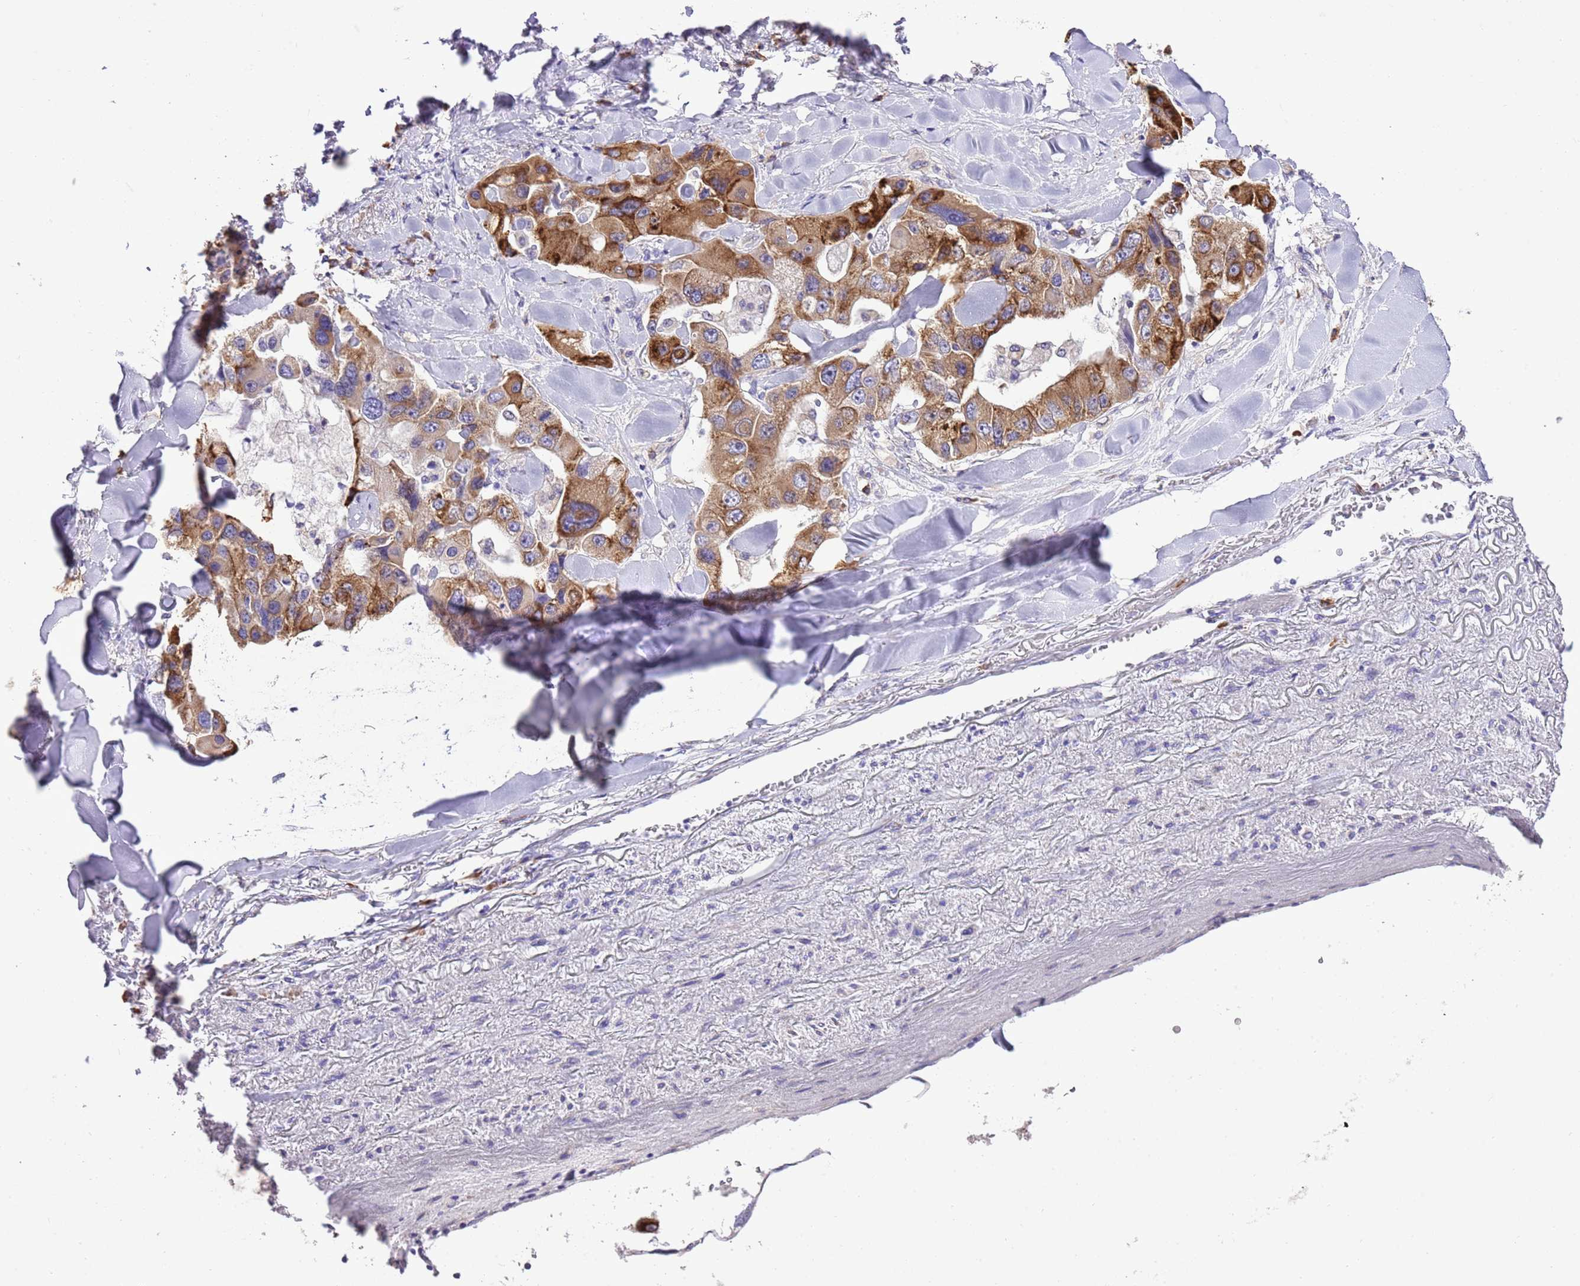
{"staining": {"intensity": "strong", "quantity": ">75%", "location": "cytoplasmic/membranous"}, "tissue": "lung cancer", "cell_type": "Tumor cells", "image_type": "cancer", "snomed": [{"axis": "morphology", "description": "Adenocarcinoma, NOS"}, {"axis": "topography", "description": "Lung"}], "caption": "Immunohistochemistry (IHC) histopathology image of neoplastic tissue: adenocarcinoma (lung) stained using IHC displays high levels of strong protein expression localized specifically in the cytoplasmic/membranous of tumor cells, appearing as a cytoplasmic/membranous brown color.", "gene": "AAR2", "patient": {"sex": "female", "age": 54}}